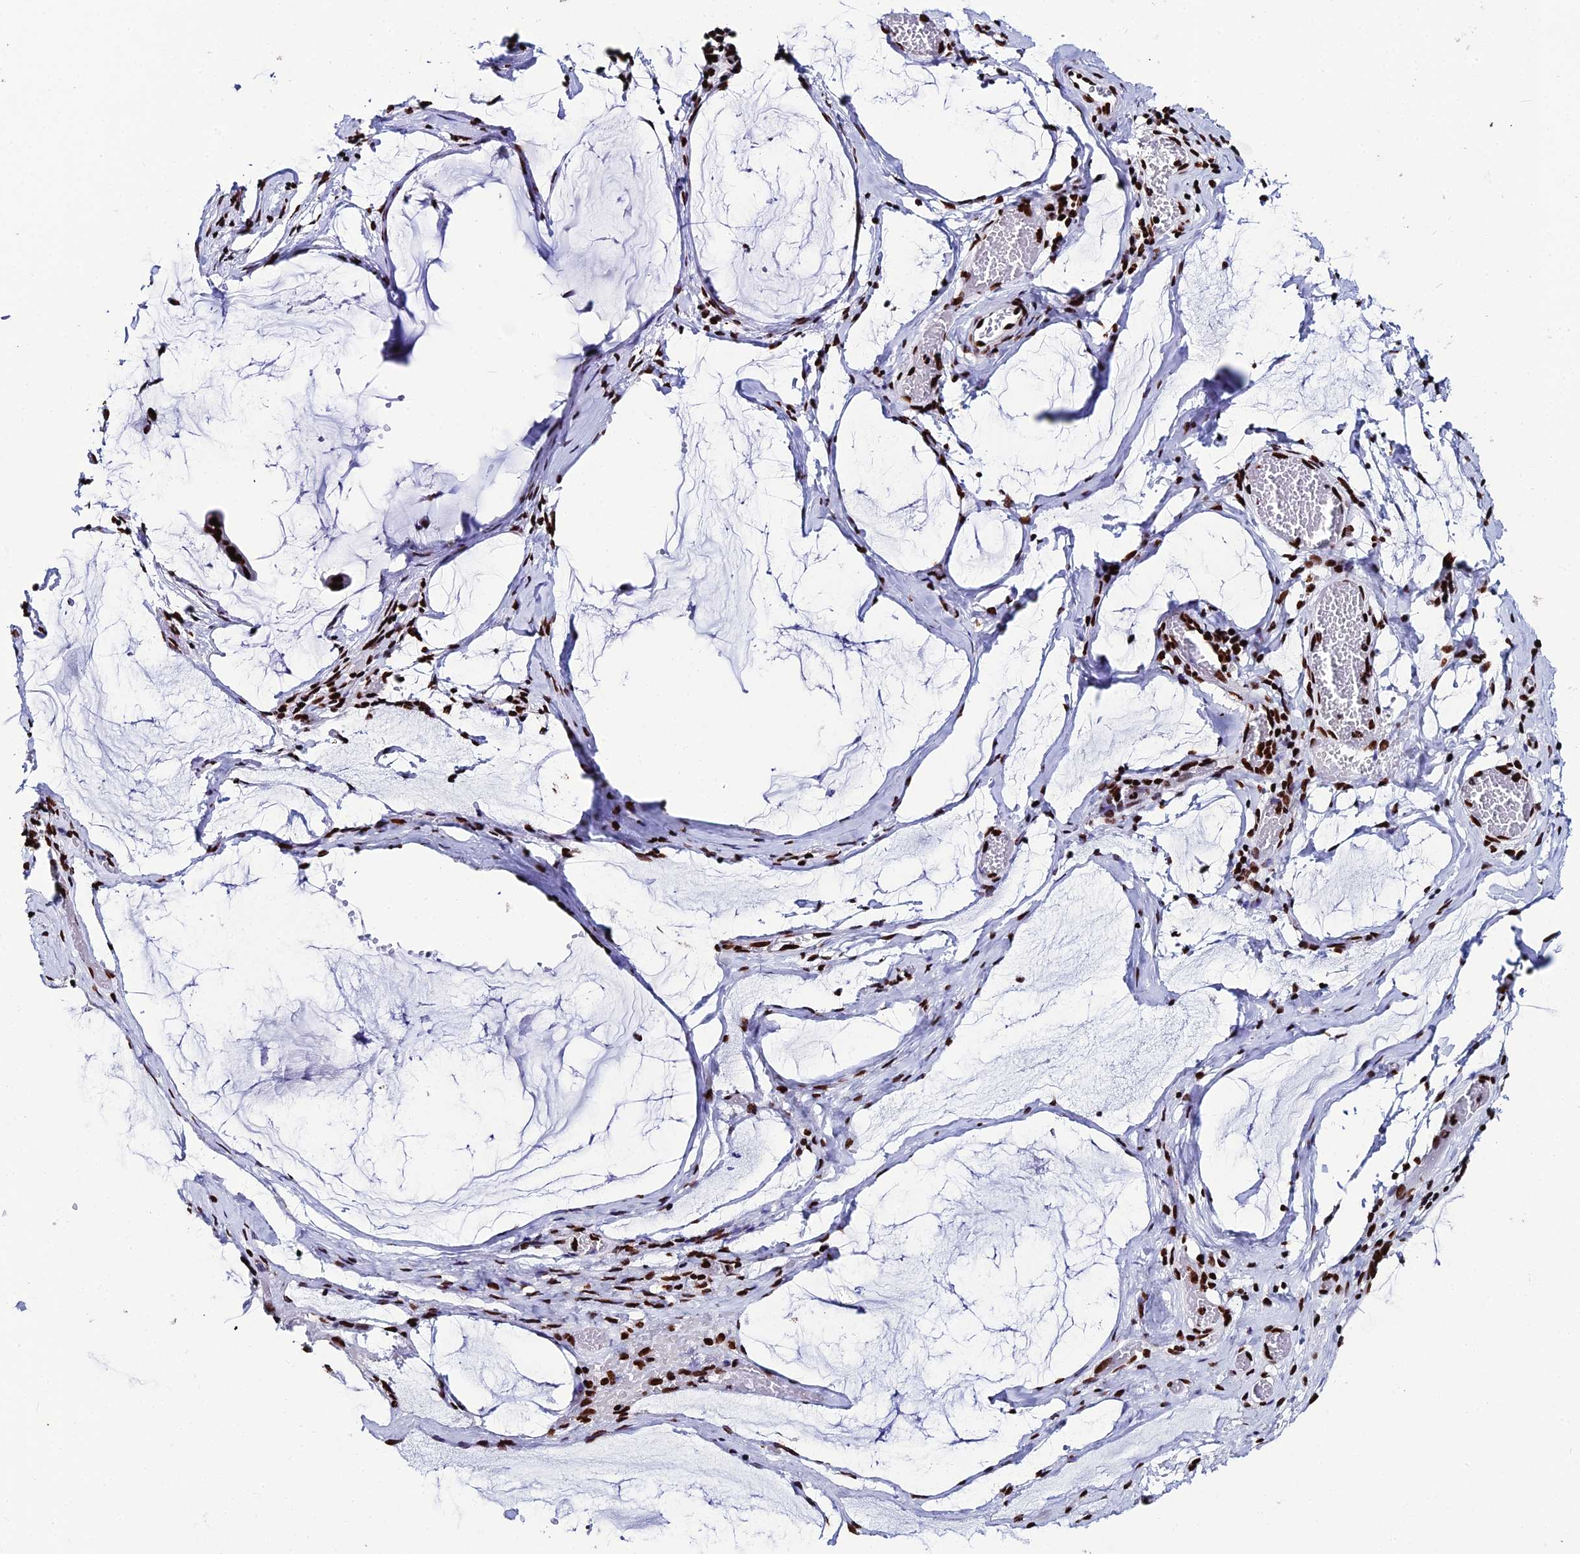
{"staining": {"intensity": "strong", "quantity": ">75%", "location": "nuclear"}, "tissue": "ovarian cancer", "cell_type": "Tumor cells", "image_type": "cancer", "snomed": [{"axis": "morphology", "description": "Cystadenocarcinoma, mucinous, NOS"}, {"axis": "topography", "description": "Ovary"}], "caption": "Tumor cells show high levels of strong nuclear staining in about >75% of cells in mucinous cystadenocarcinoma (ovarian).", "gene": "HNRNPH1", "patient": {"sex": "female", "age": 73}}